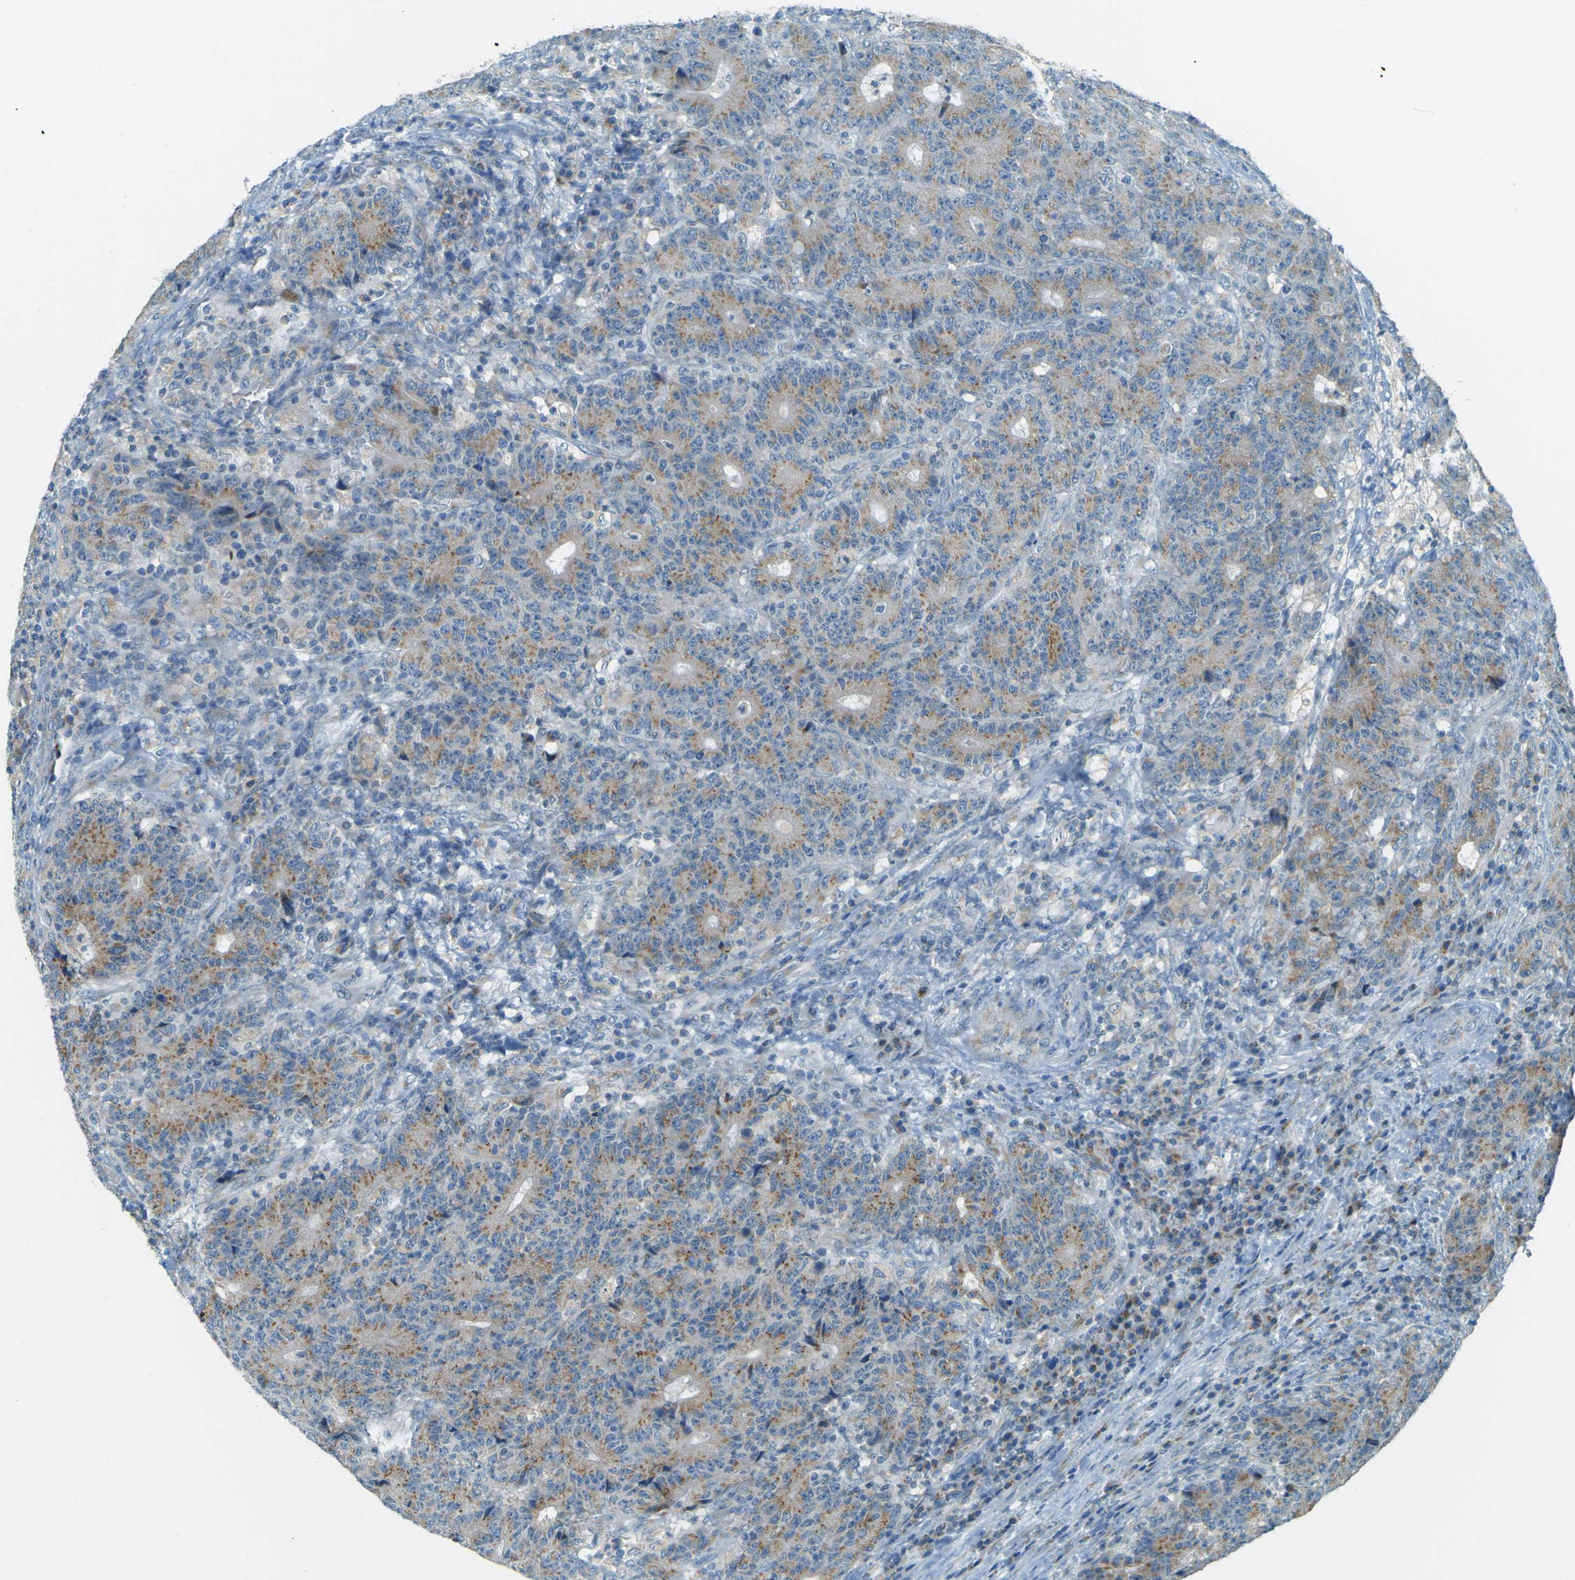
{"staining": {"intensity": "weak", "quantity": ">75%", "location": "cytoplasmic/membranous"}, "tissue": "colorectal cancer", "cell_type": "Tumor cells", "image_type": "cancer", "snomed": [{"axis": "morphology", "description": "Adenocarcinoma, NOS"}, {"axis": "topography", "description": "Rectum"}], "caption": "Colorectal cancer (adenocarcinoma) stained with a protein marker shows weak staining in tumor cells.", "gene": "FKTN", "patient": {"sex": "female", "age": 57}}